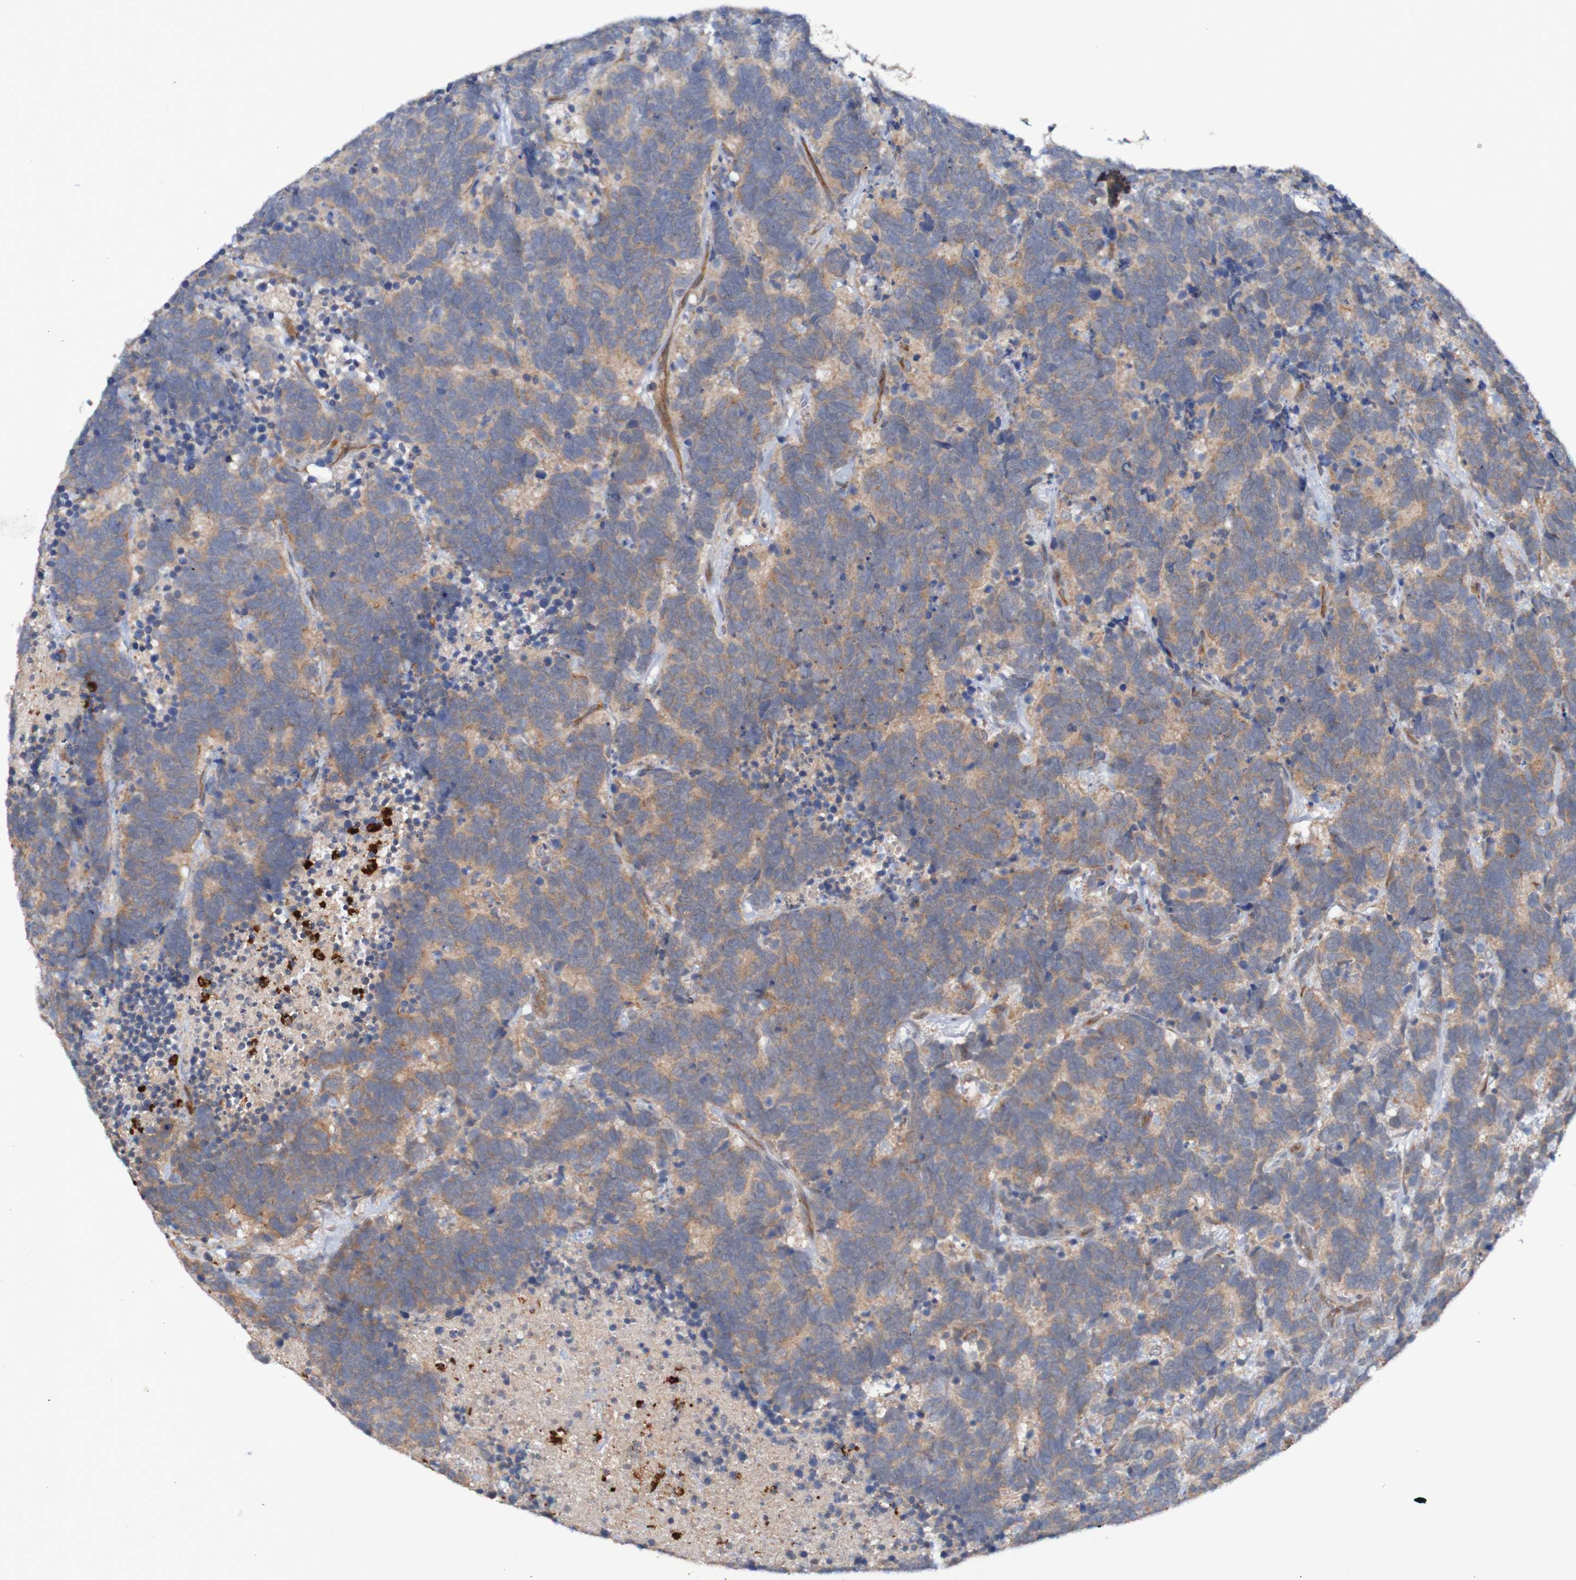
{"staining": {"intensity": "weak", "quantity": ">75%", "location": "cytoplasmic/membranous"}, "tissue": "carcinoid", "cell_type": "Tumor cells", "image_type": "cancer", "snomed": [{"axis": "morphology", "description": "Carcinoma, NOS"}, {"axis": "morphology", "description": "Carcinoid, malignant, NOS"}, {"axis": "topography", "description": "Urinary bladder"}], "caption": "A photomicrograph of human malignant carcinoid stained for a protein reveals weak cytoplasmic/membranous brown staining in tumor cells.", "gene": "ST8SIA6", "patient": {"sex": "male", "age": 57}}